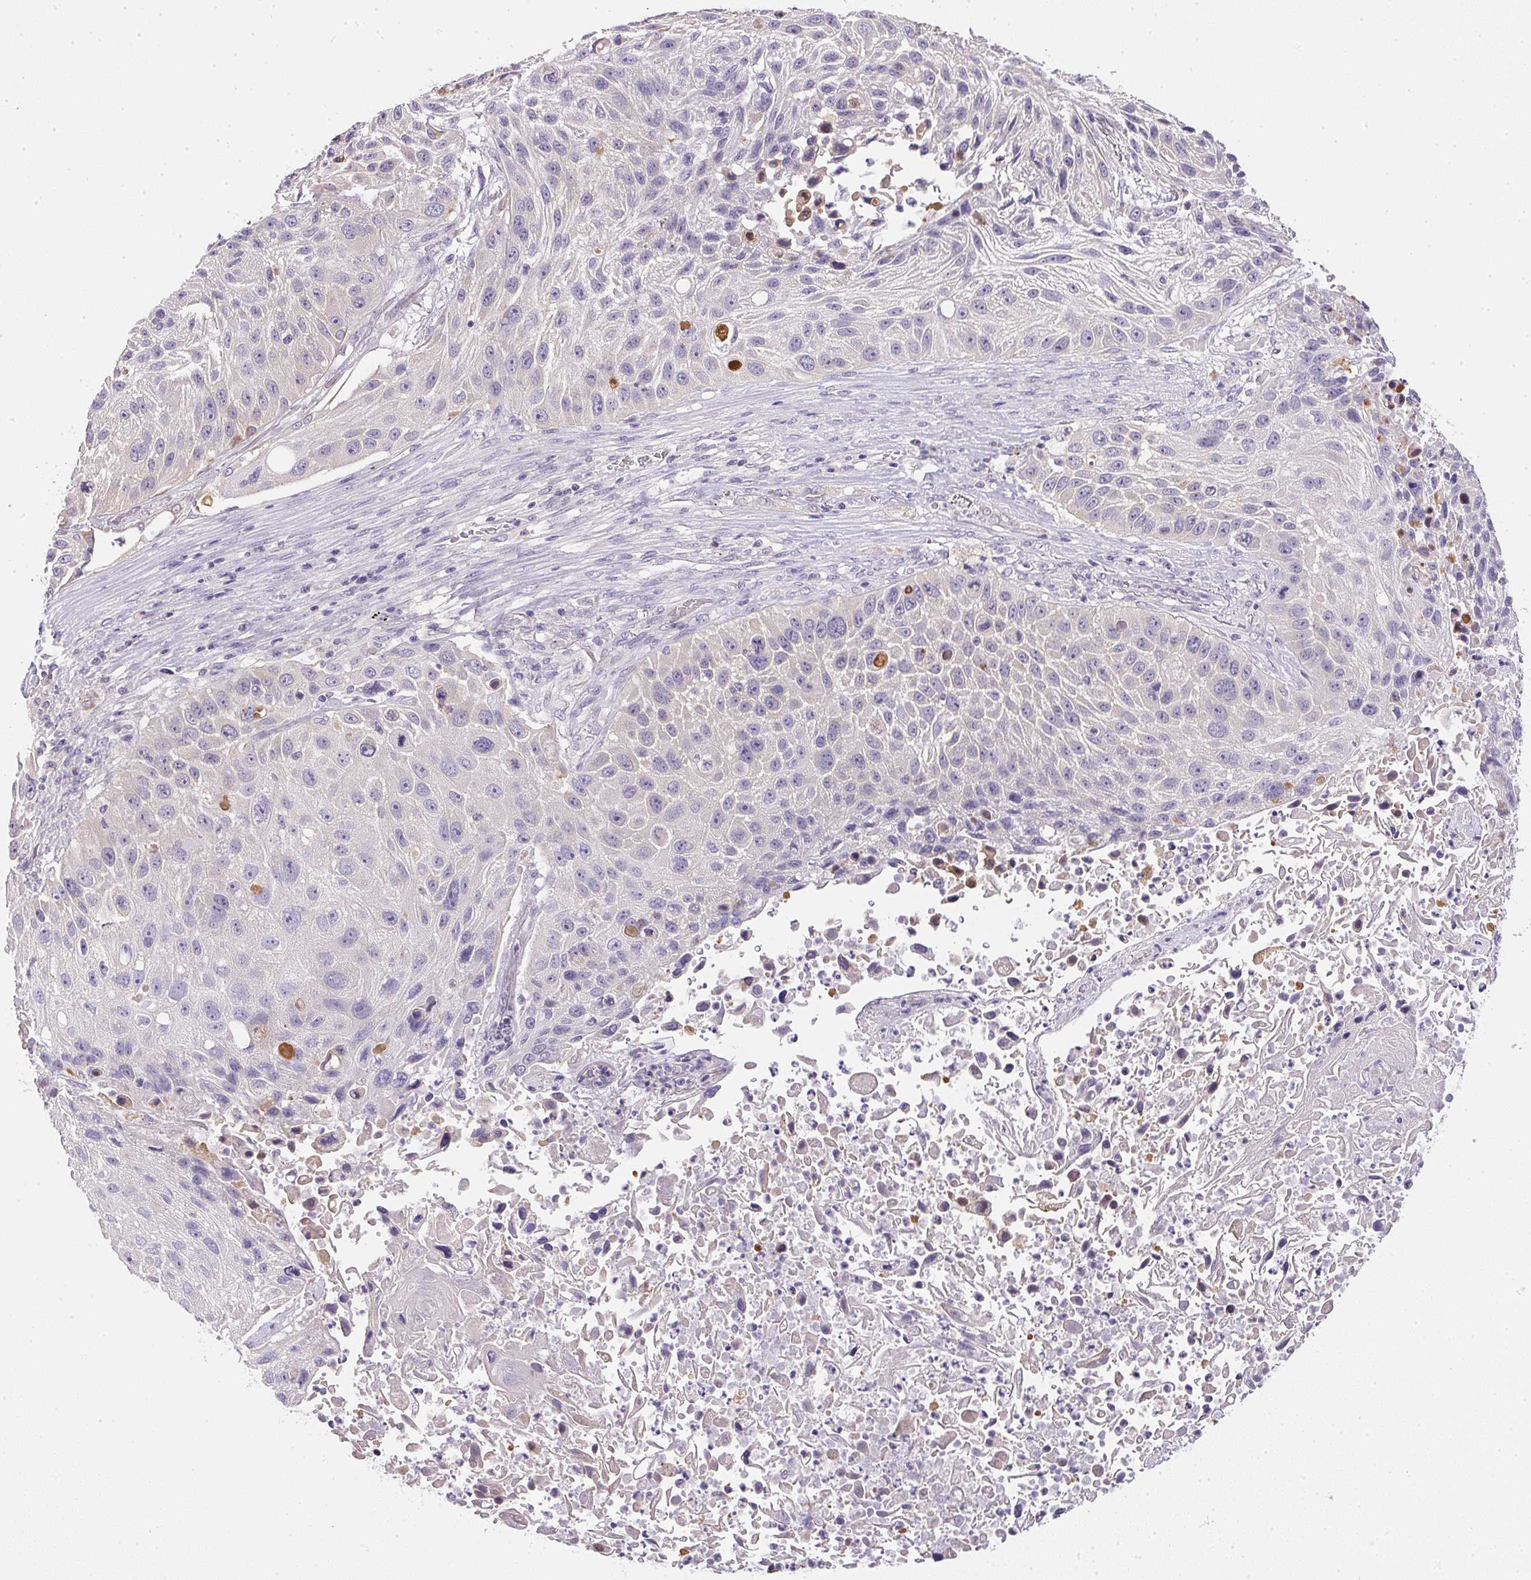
{"staining": {"intensity": "negative", "quantity": "none", "location": "none"}, "tissue": "lung cancer", "cell_type": "Tumor cells", "image_type": "cancer", "snomed": [{"axis": "morphology", "description": "Normal morphology"}, {"axis": "morphology", "description": "Squamous cell carcinoma, NOS"}, {"axis": "topography", "description": "Lymph node"}, {"axis": "topography", "description": "Lung"}], "caption": "Tumor cells show no significant expression in lung cancer.", "gene": "SLC17A7", "patient": {"sex": "male", "age": 67}}